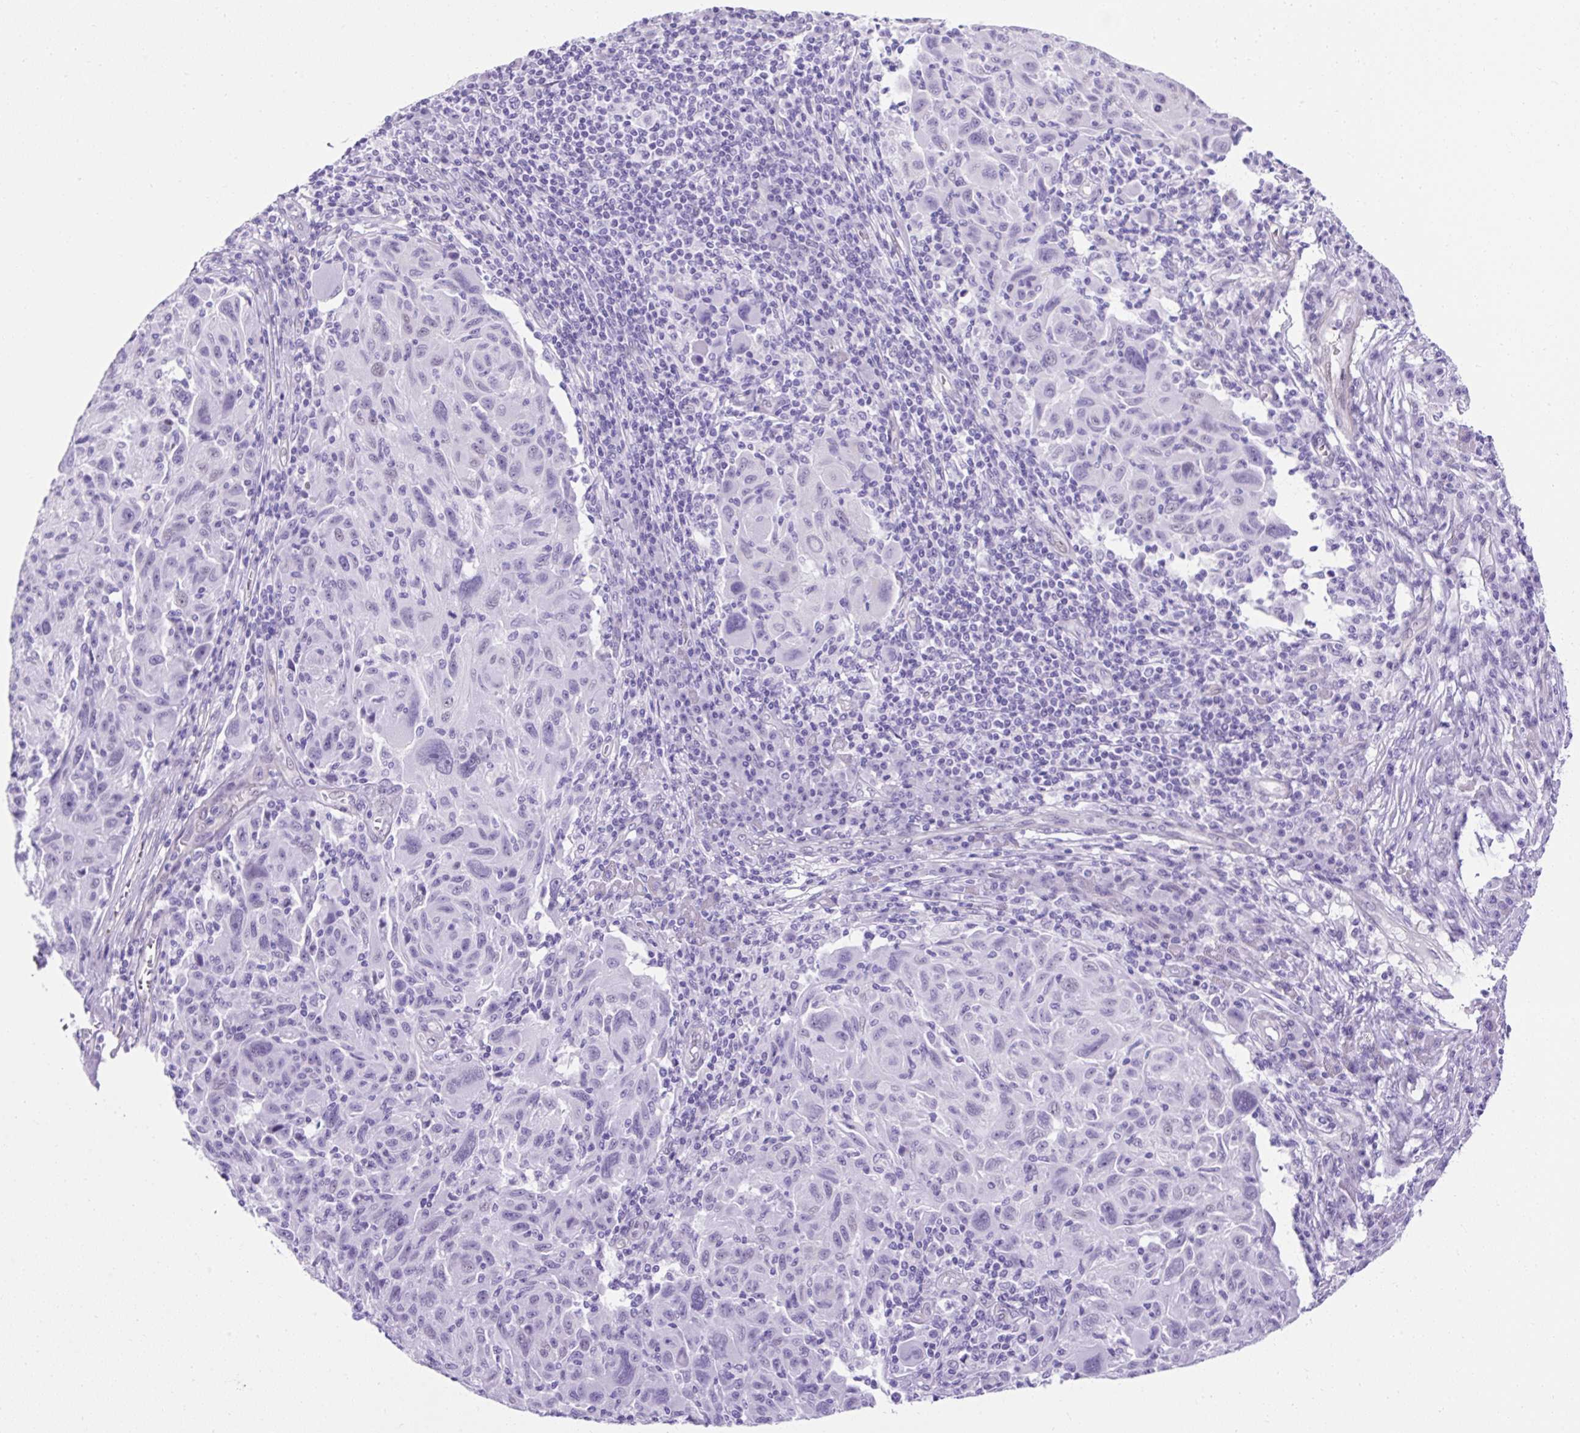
{"staining": {"intensity": "negative", "quantity": "none", "location": "none"}, "tissue": "melanoma", "cell_type": "Tumor cells", "image_type": "cancer", "snomed": [{"axis": "morphology", "description": "Malignant melanoma, NOS"}, {"axis": "topography", "description": "Skin"}], "caption": "This is an immunohistochemistry (IHC) photomicrograph of melanoma. There is no expression in tumor cells.", "gene": "KRT12", "patient": {"sex": "male", "age": 53}}